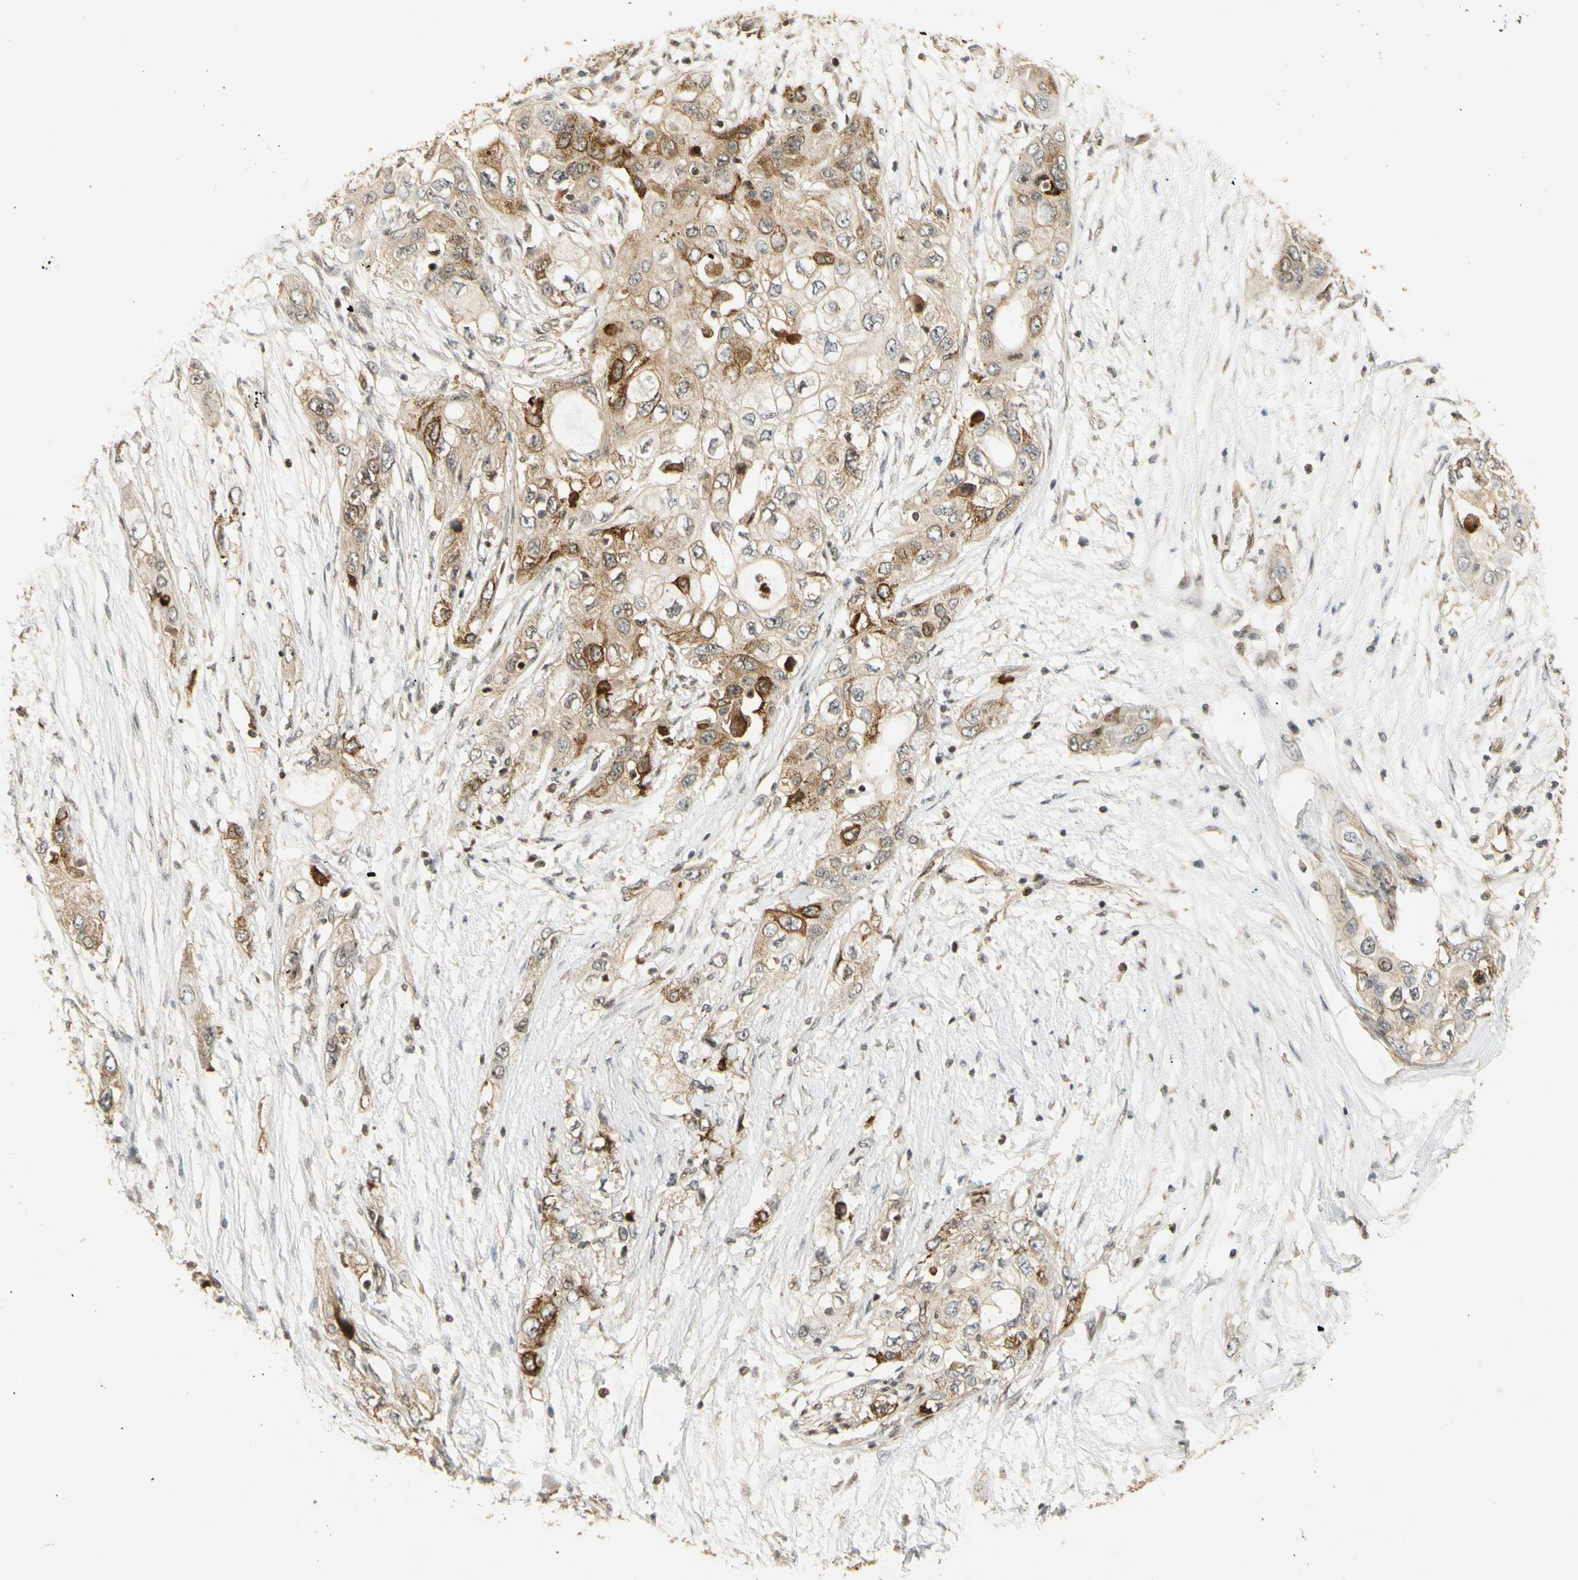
{"staining": {"intensity": "moderate", "quantity": "25%-75%", "location": "cytoplasmic/membranous"}, "tissue": "pancreatic cancer", "cell_type": "Tumor cells", "image_type": "cancer", "snomed": [{"axis": "morphology", "description": "Adenocarcinoma, NOS"}, {"axis": "topography", "description": "Pancreas"}], "caption": "Human pancreatic cancer stained for a protein (brown) shows moderate cytoplasmic/membranous positive expression in about 25%-75% of tumor cells.", "gene": "KCNE4", "patient": {"sex": "female", "age": 70}}